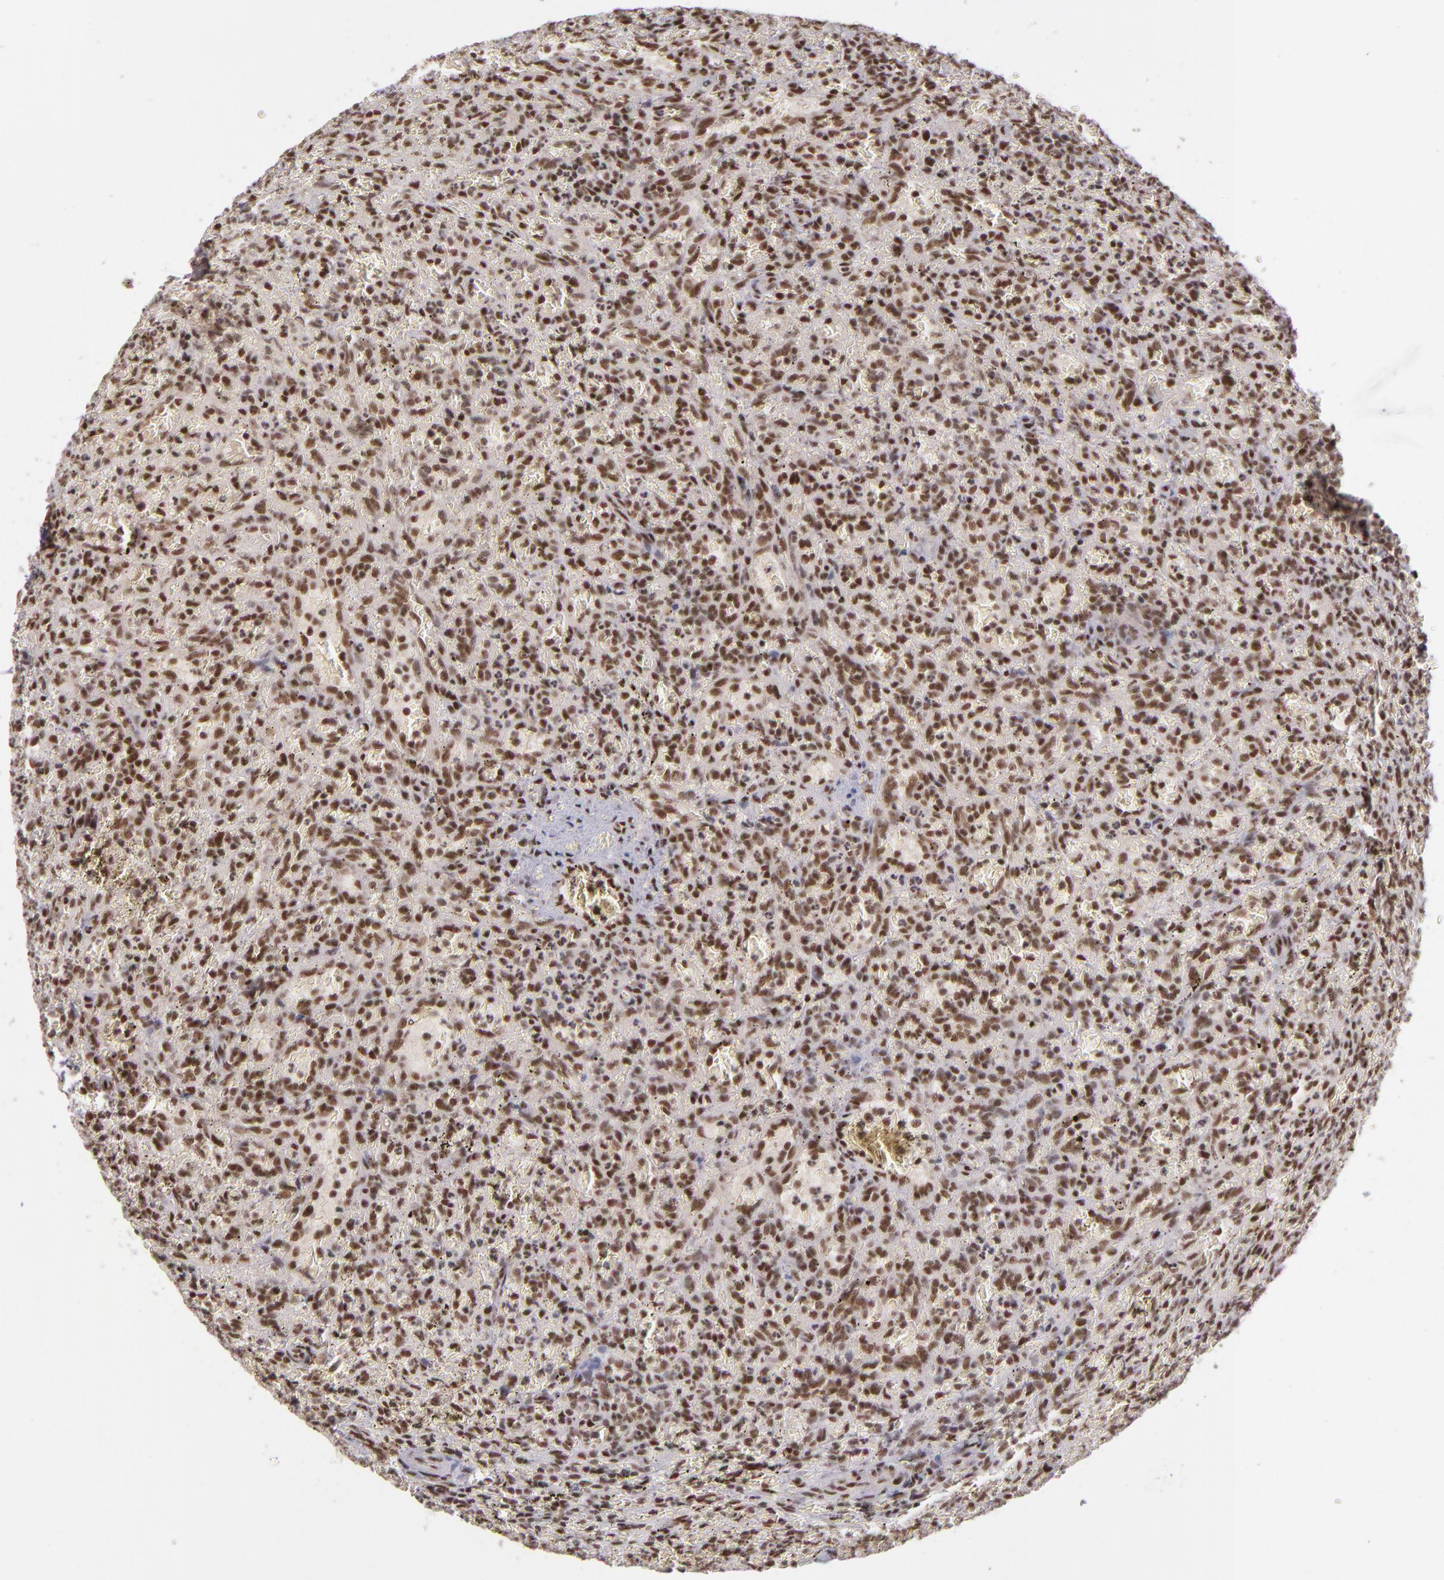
{"staining": {"intensity": "moderate", "quantity": ">75%", "location": "nuclear"}, "tissue": "lymphoma", "cell_type": "Tumor cells", "image_type": "cancer", "snomed": [{"axis": "morphology", "description": "Malignant lymphoma, non-Hodgkin's type, Low grade"}, {"axis": "topography", "description": "Spleen"}], "caption": "Moderate nuclear positivity is seen in approximately >75% of tumor cells in malignant lymphoma, non-Hodgkin's type (low-grade).", "gene": "ZNF148", "patient": {"sex": "female", "age": 64}}